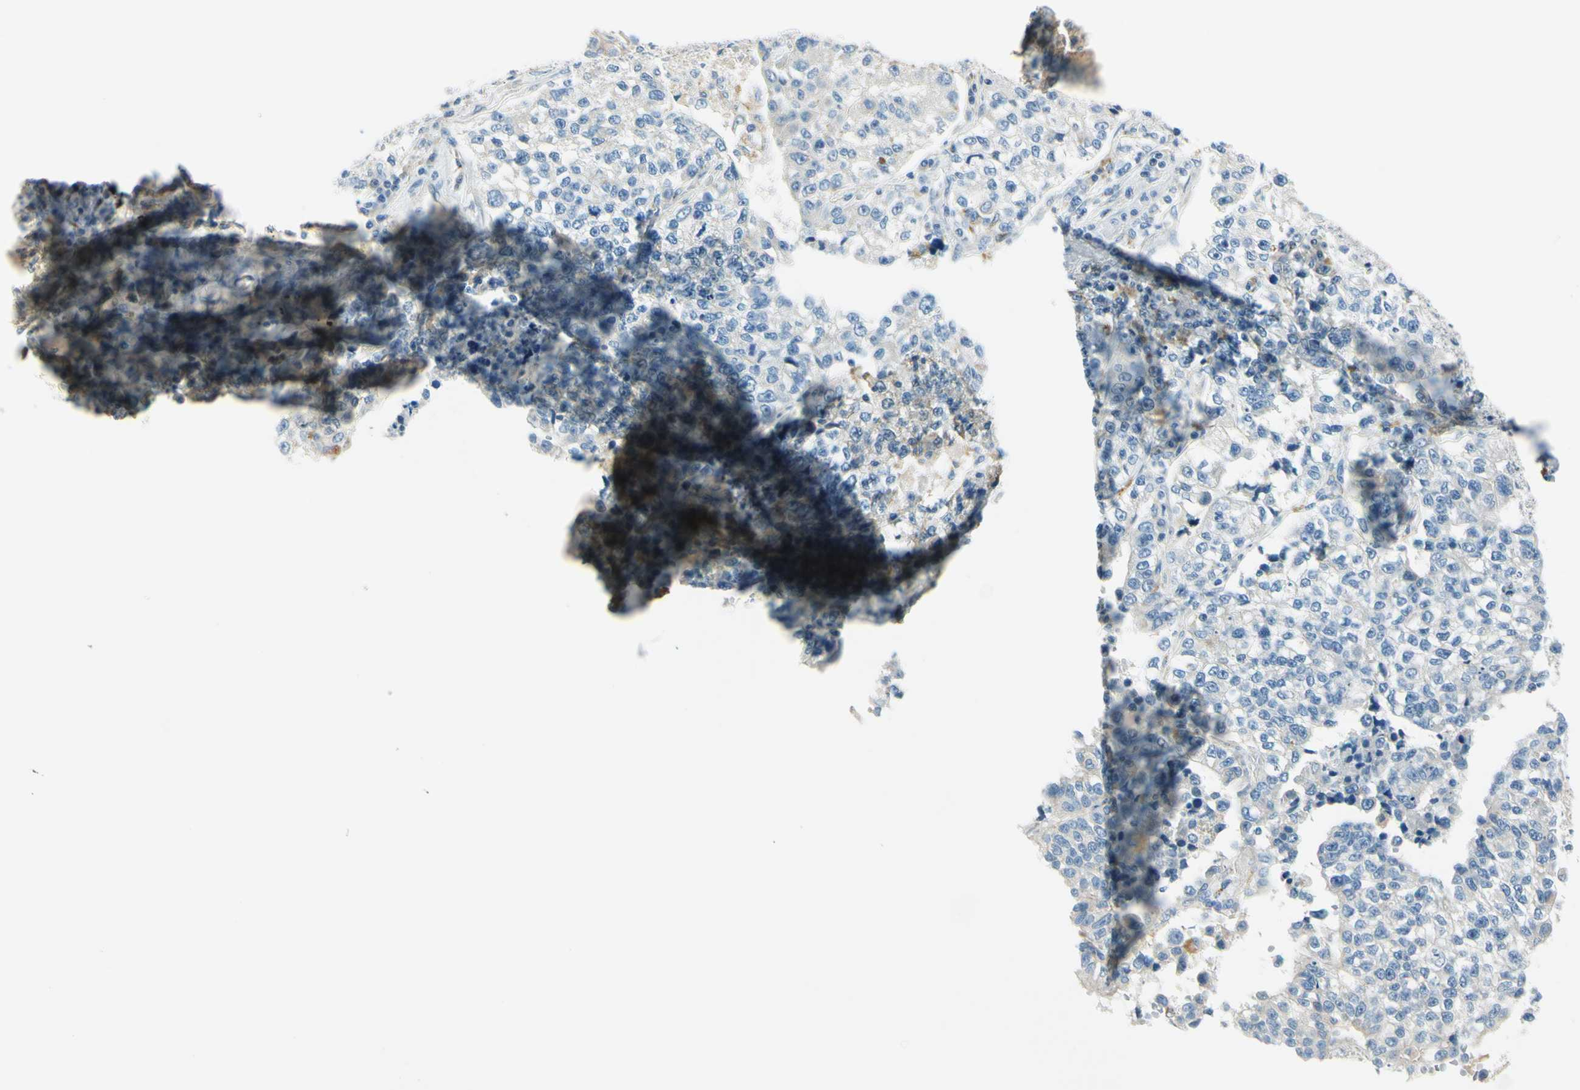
{"staining": {"intensity": "negative", "quantity": "none", "location": "none"}, "tissue": "lung cancer", "cell_type": "Tumor cells", "image_type": "cancer", "snomed": [{"axis": "morphology", "description": "Adenocarcinoma, NOS"}, {"axis": "topography", "description": "Lung"}], "caption": "High power microscopy histopathology image of an IHC photomicrograph of adenocarcinoma (lung), revealing no significant staining in tumor cells. (Immunohistochemistry (ihc), brightfield microscopy, high magnification).", "gene": "LAMA3", "patient": {"sex": "male", "age": 49}}